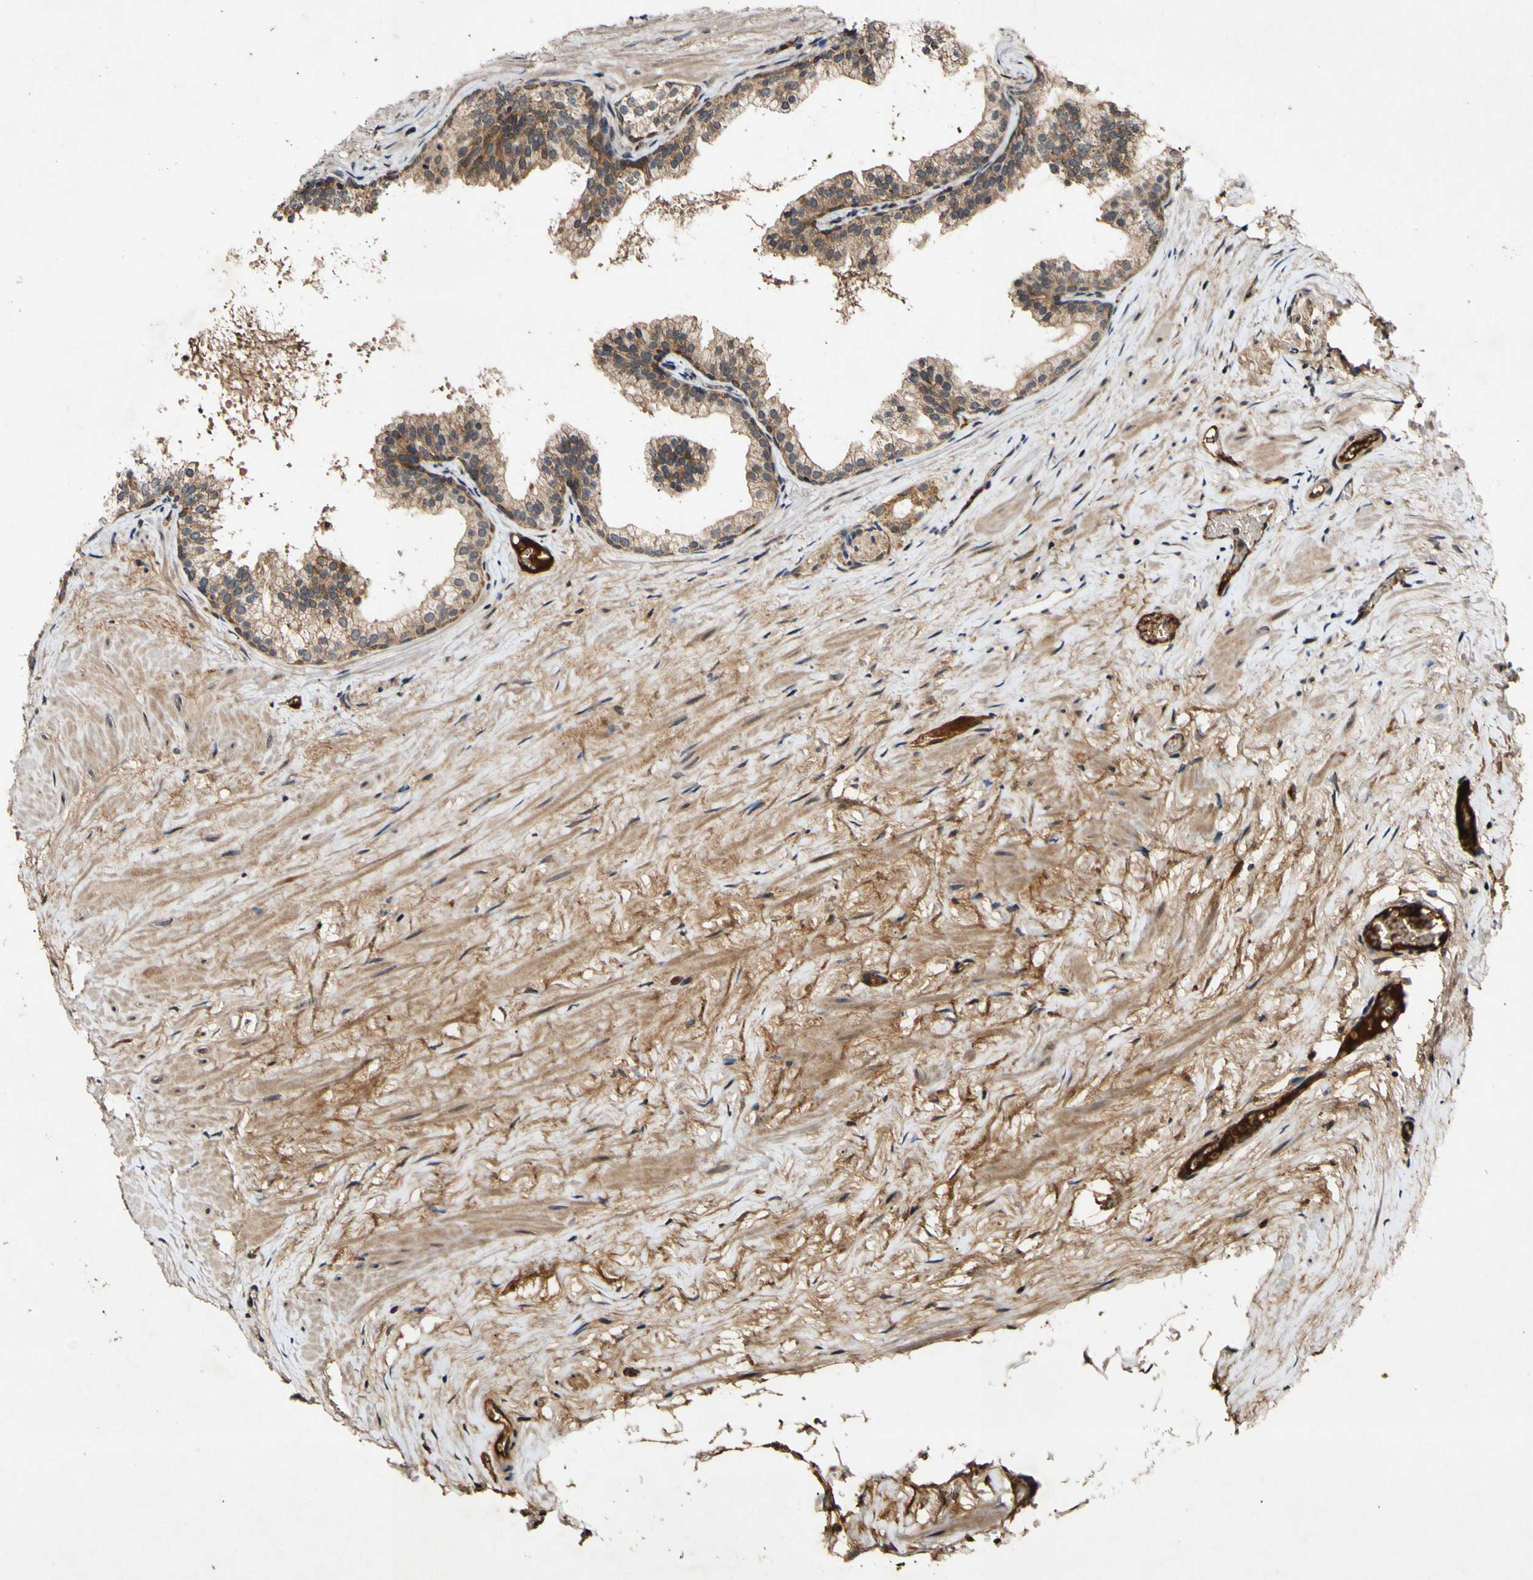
{"staining": {"intensity": "moderate", "quantity": ">75%", "location": "cytoplasmic/membranous"}, "tissue": "prostate cancer", "cell_type": "Tumor cells", "image_type": "cancer", "snomed": [{"axis": "morphology", "description": "Adenocarcinoma, Low grade"}, {"axis": "topography", "description": "Prostate"}], "caption": "Protein staining by immunohistochemistry exhibits moderate cytoplasmic/membranous staining in about >75% of tumor cells in prostate adenocarcinoma (low-grade).", "gene": "PLAT", "patient": {"sex": "male", "age": 59}}